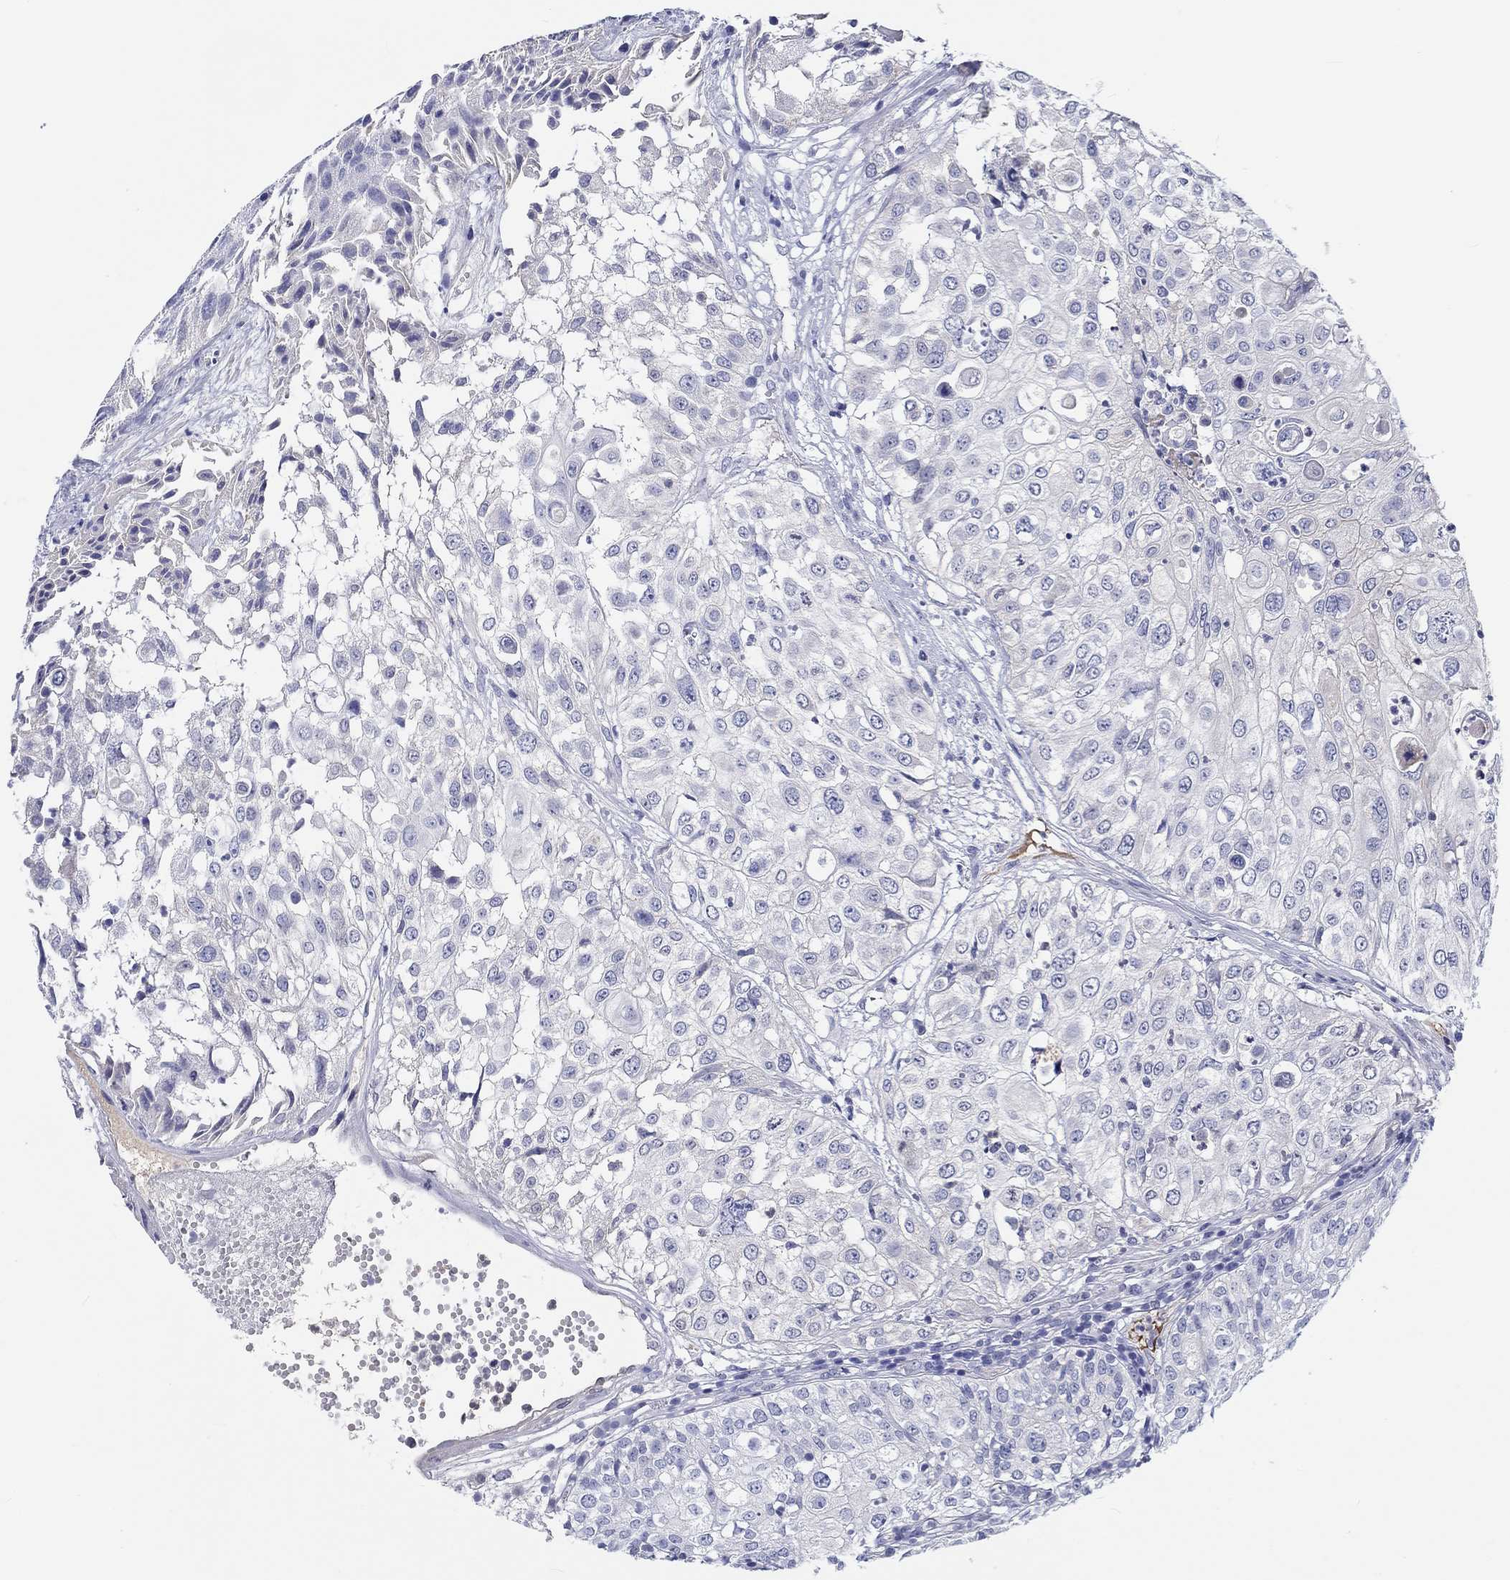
{"staining": {"intensity": "negative", "quantity": "none", "location": "none"}, "tissue": "urothelial cancer", "cell_type": "Tumor cells", "image_type": "cancer", "snomed": [{"axis": "morphology", "description": "Urothelial carcinoma, High grade"}, {"axis": "topography", "description": "Urinary bladder"}], "caption": "IHC of urothelial cancer reveals no expression in tumor cells.", "gene": "CDY2B", "patient": {"sex": "female", "age": 79}}